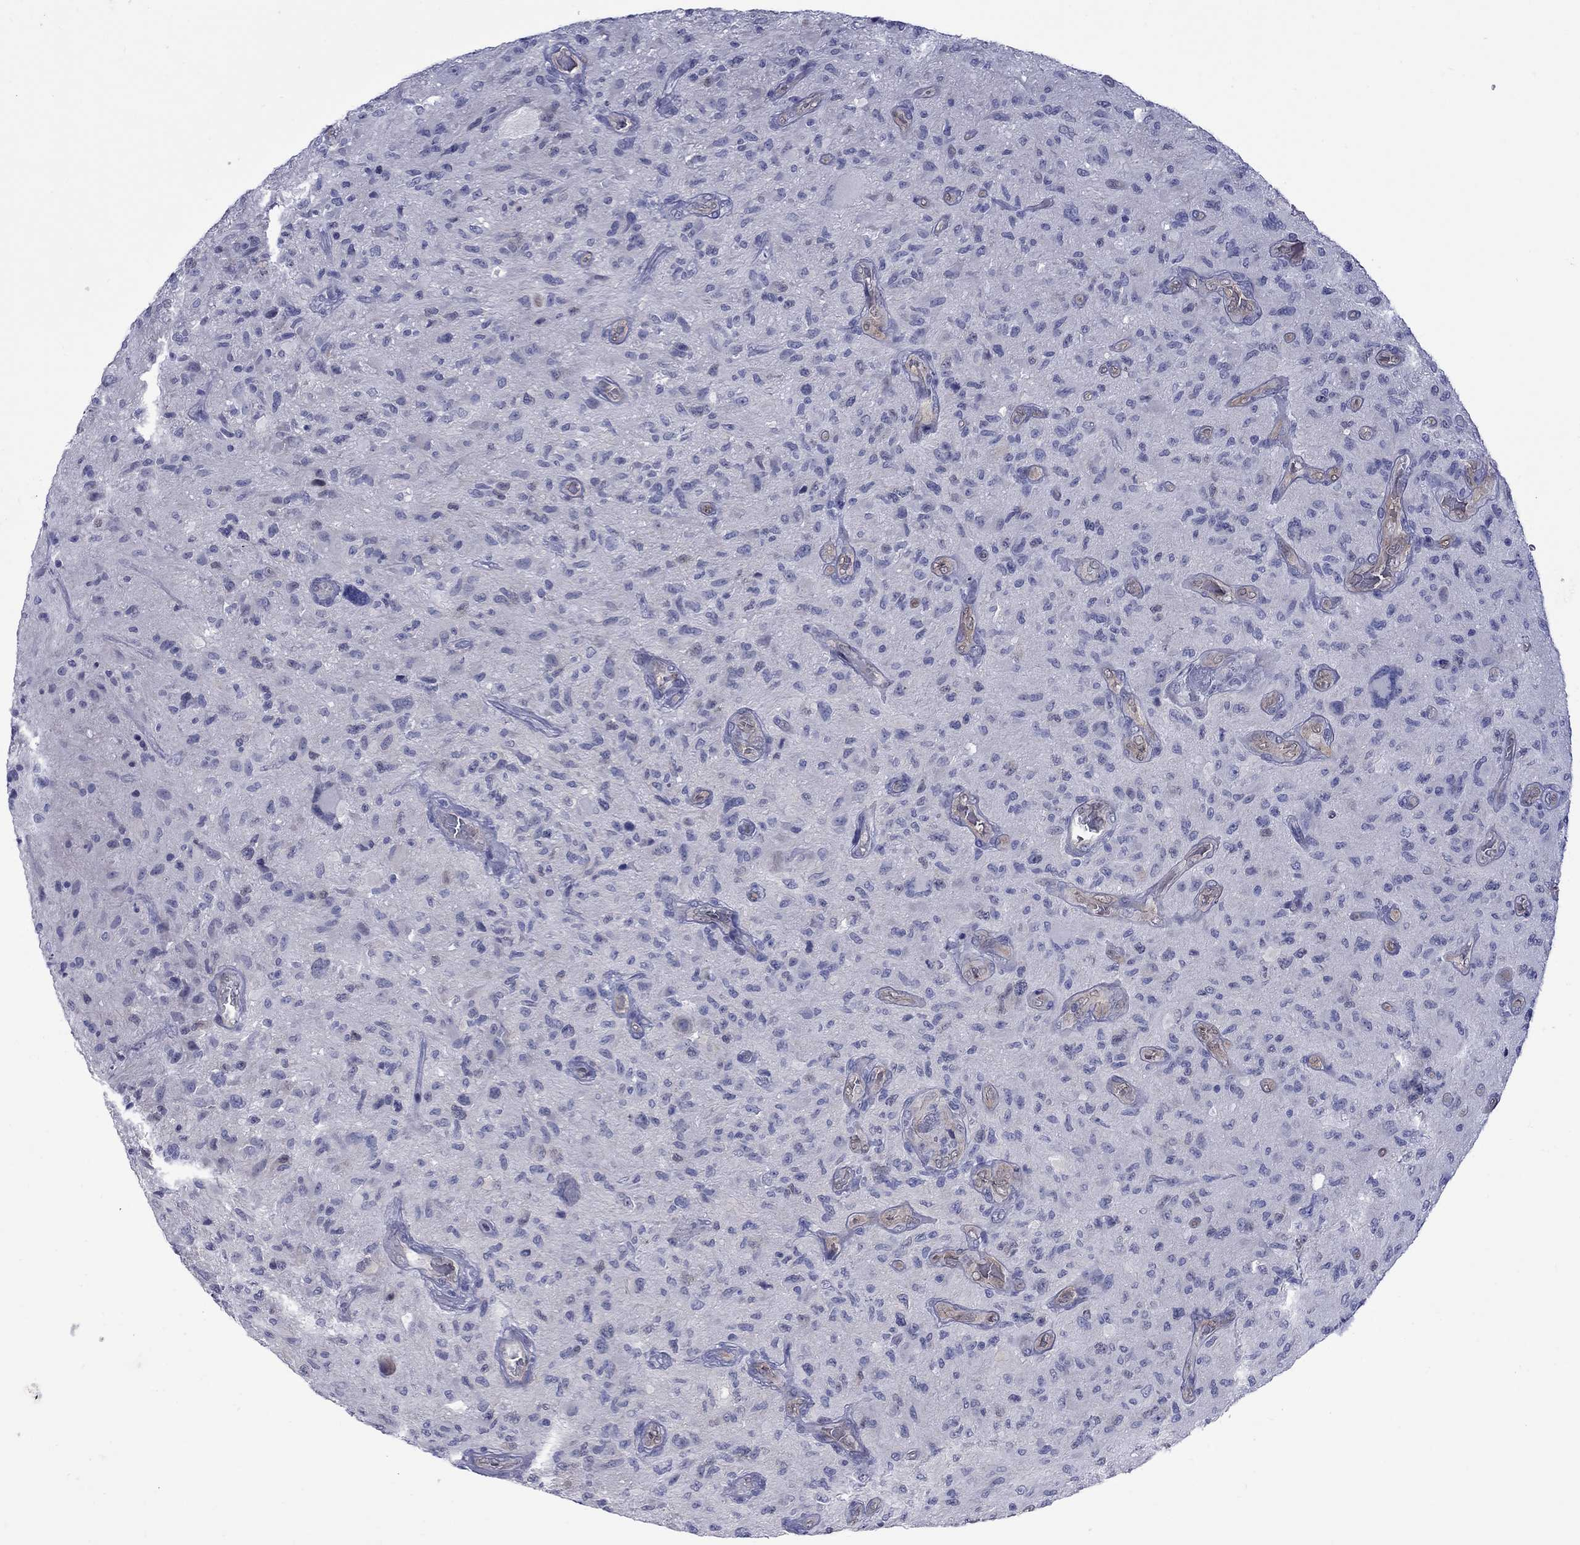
{"staining": {"intensity": "negative", "quantity": "none", "location": "none"}, "tissue": "glioma", "cell_type": "Tumor cells", "image_type": "cancer", "snomed": [{"axis": "morphology", "description": "Glioma, malignant, NOS"}, {"axis": "morphology", "description": "Glioma, malignant, High grade"}, {"axis": "topography", "description": "Brain"}], "caption": "A high-resolution histopathology image shows IHC staining of glioma, which displays no significant positivity in tumor cells.", "gene": "CTNNBIP1", "patient": {"sex": "female", "age": 71}}